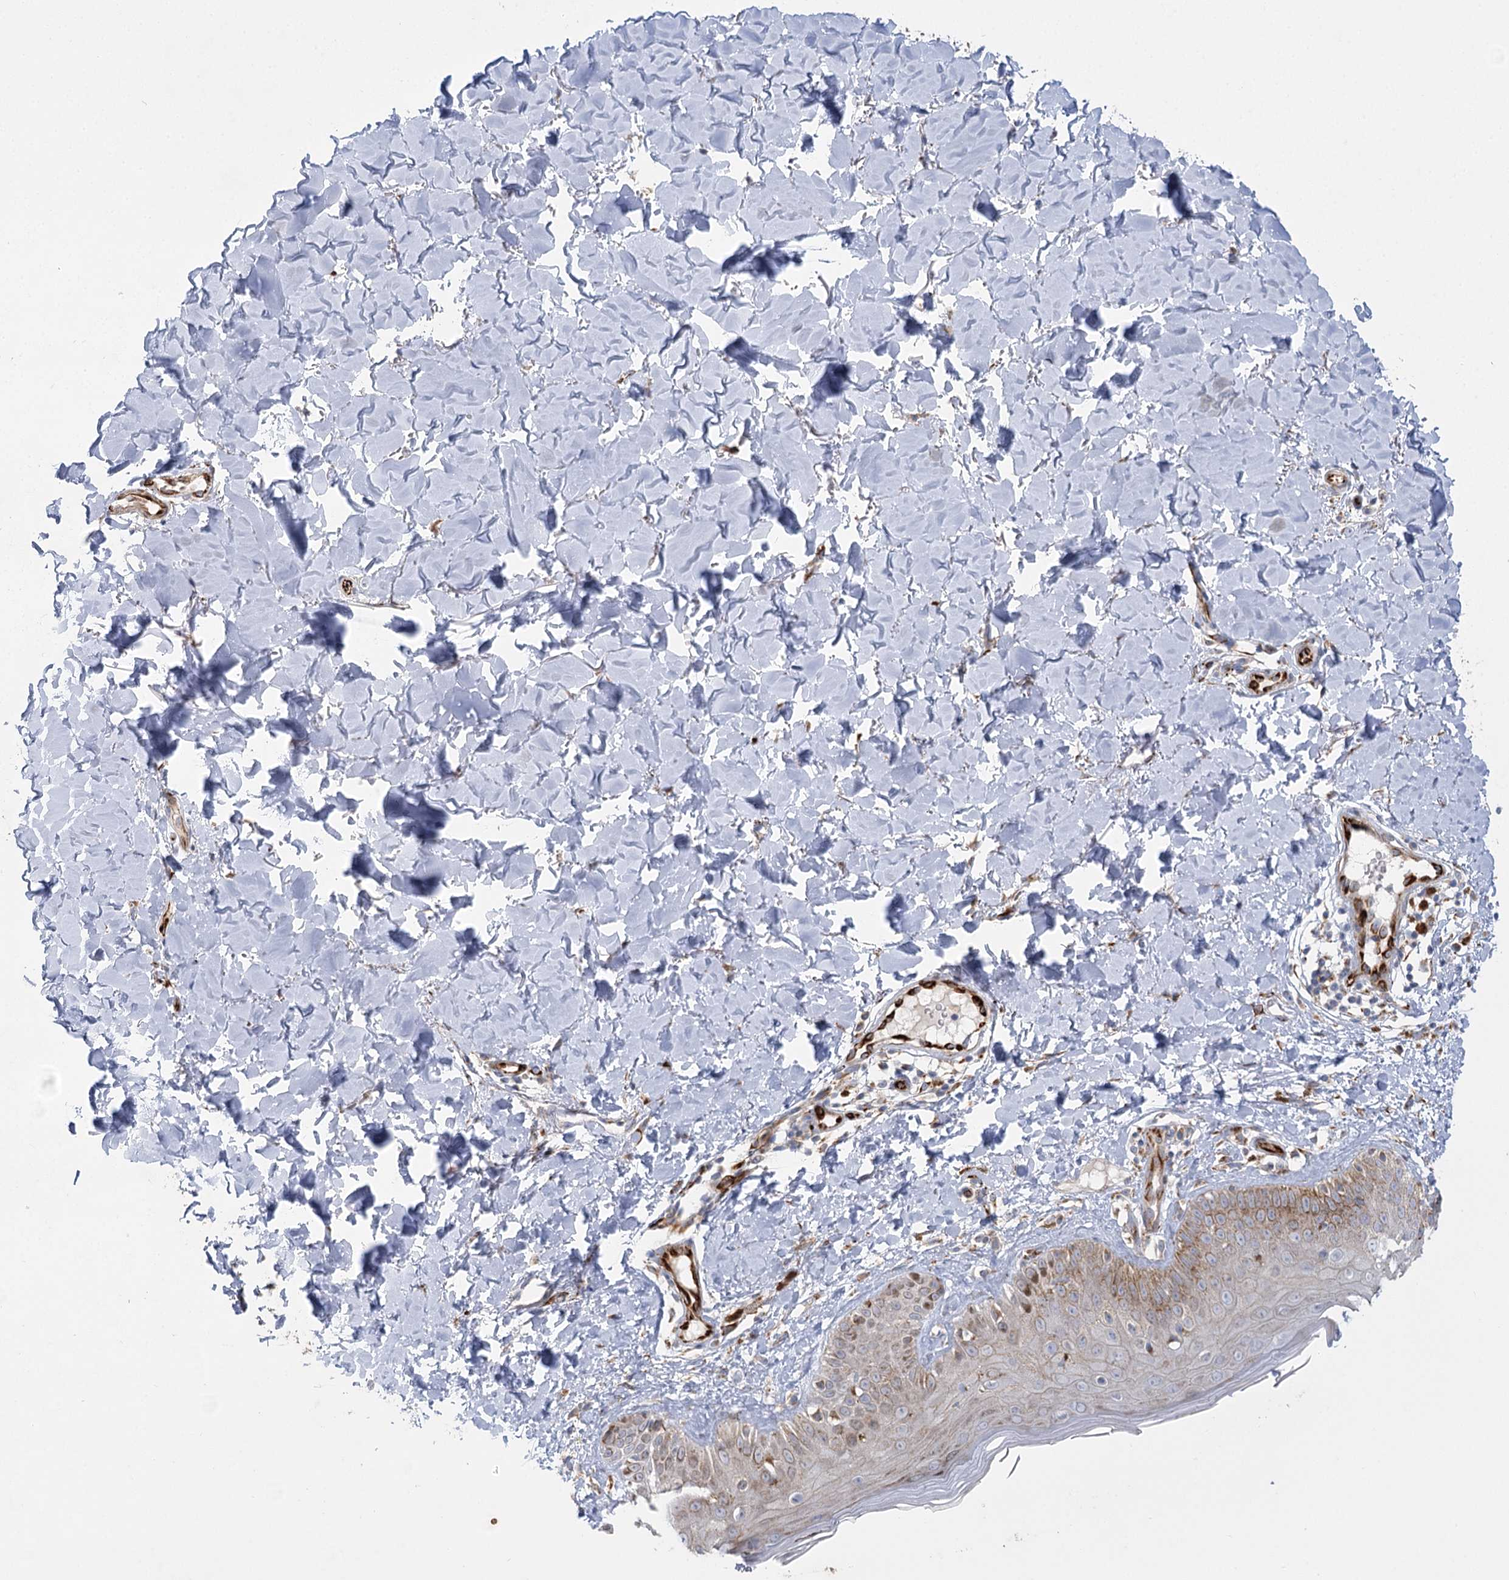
{"staining": {"intensity": "moderate", "quantity": ">75%", "location": "cytoplasmic/membranous"}, "tissue": "skin", "cell_type": "Fibroblasts", "image_type": "normal", "snomed": [{"axis": "morphology", "description": "Normal tissue, NOS"}, {"axis": "topography", "description": "Skin"}], "caption": "Protein expression analysis of benign human skin reveals moderate cytoplasmic/membranous staining in approximately >75% of fibroblasts. Immunohistochemistry (ihc) stains the protein in brown and the nuclei are stained blue.", "gene": "DHTKD1", "patient": {"sex": "male", "age": 52}}